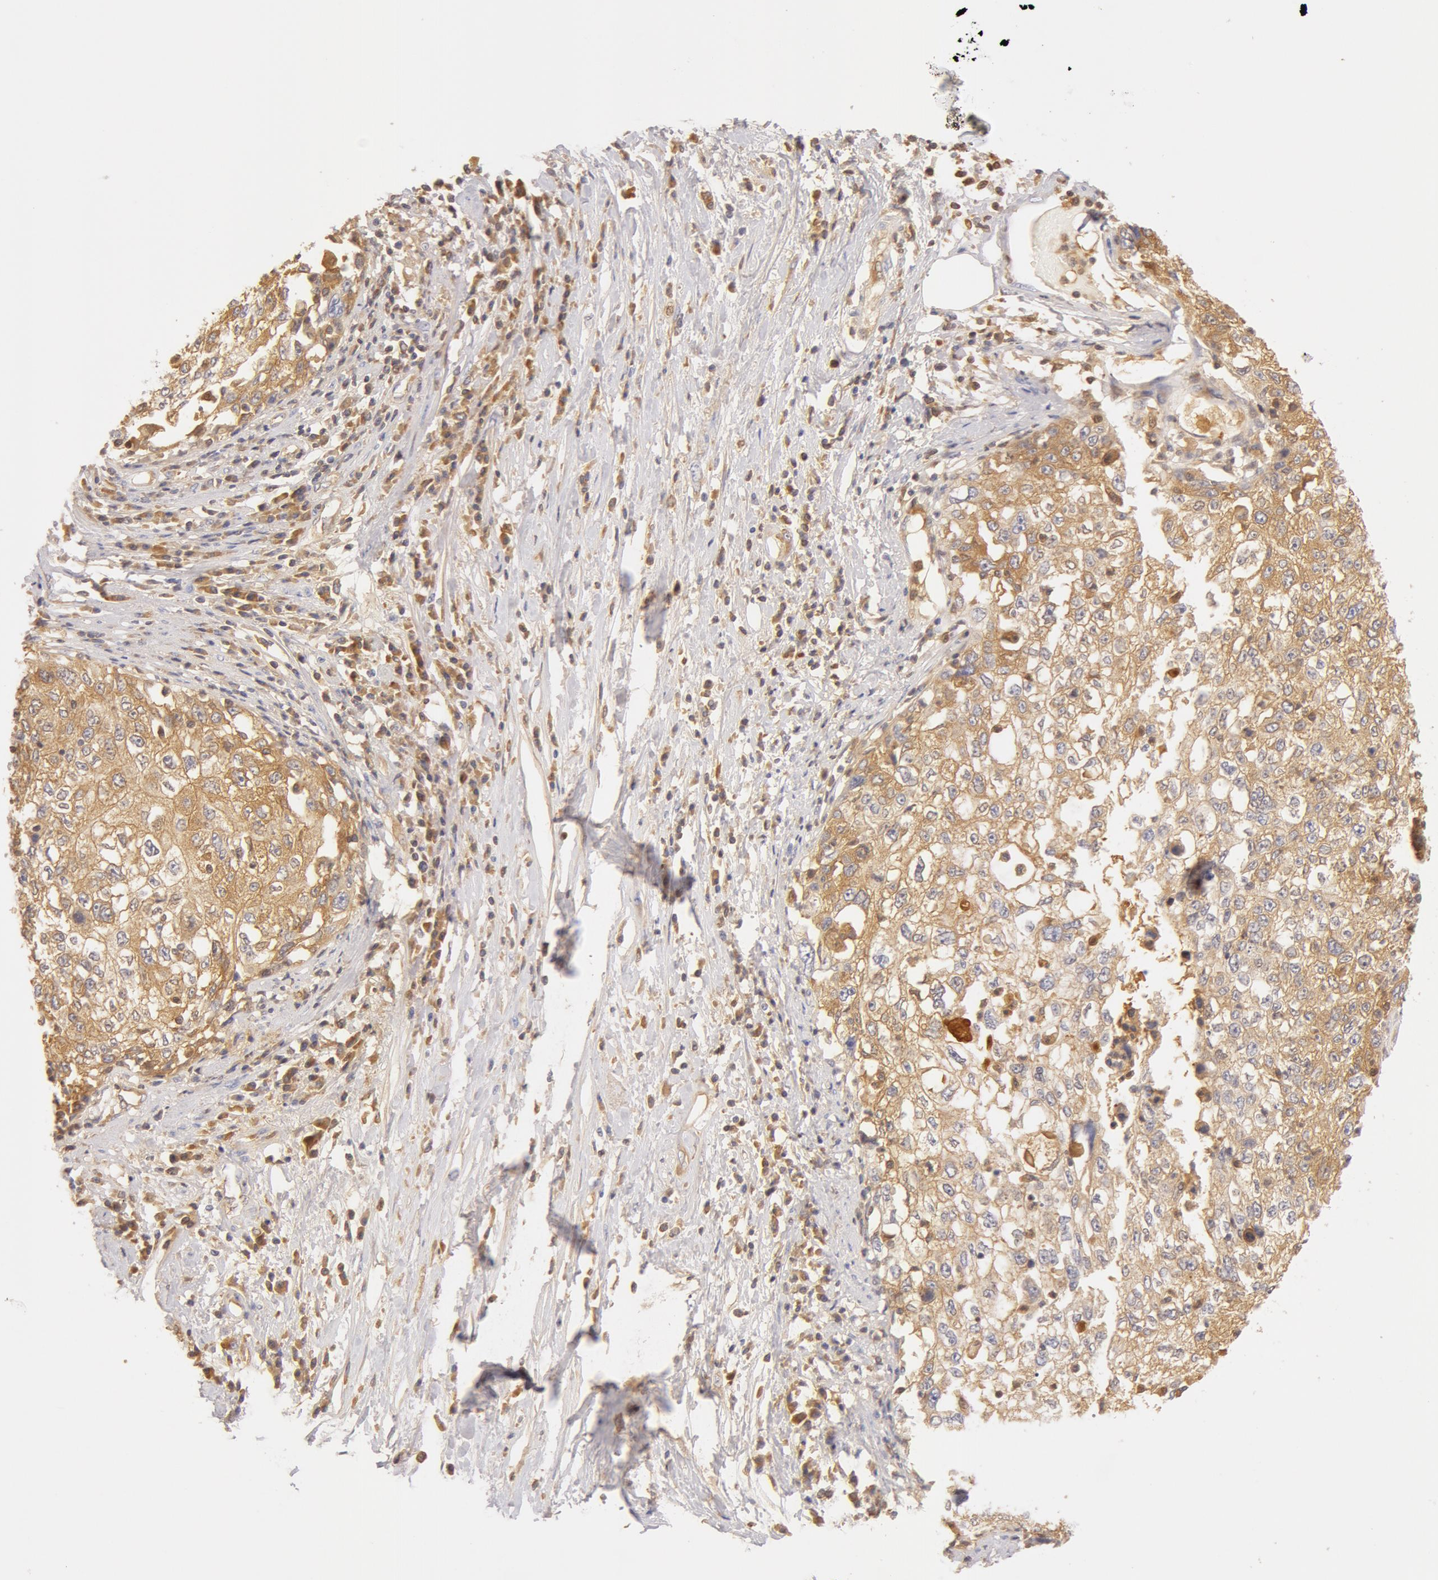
{"staining": {"intensity": "moderate", "quantity": "25%-75%", "location": "cytoplasmic/membranous"}, "tissue": "cervical cancer", "cell_type": "Tumor cells", "image_type": "cancer", "snomed": [{"axis": "morphology", "description": "Squamous cell carcinoma, NOS"}, {"axis": "topography", "description": "Cervix"}], "caption": "Cervical squamous cell carcinoma stained with DAB immunohistochemistry (IHC) shows medium levels of moderate cytoplasmic/membranous expression in about 25%-75% of tumor cells.", "gene": "GC", "patient": {"sex": "female", "age": 57}}